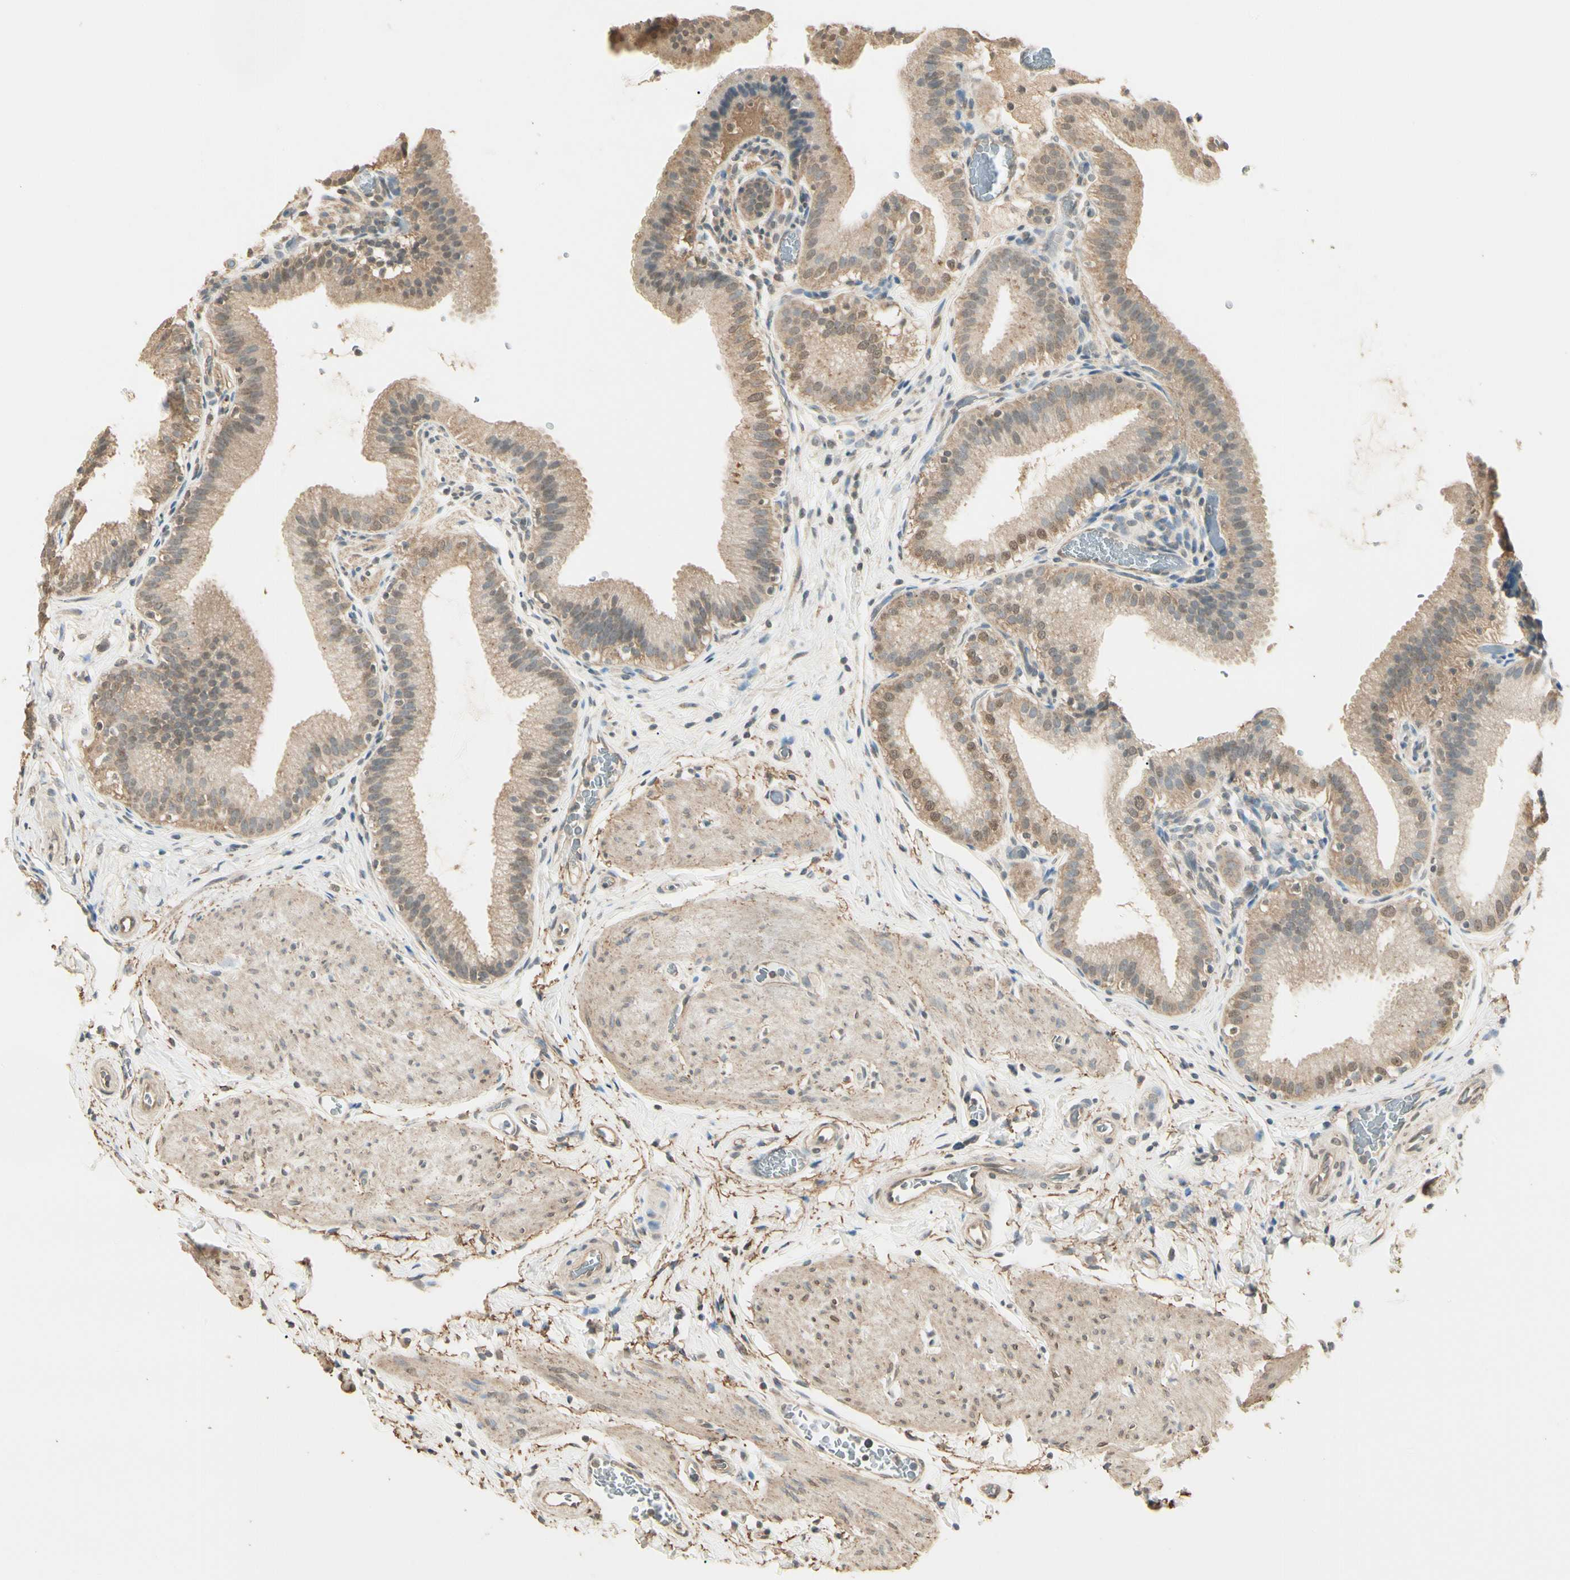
{"staining": {"intensity": "weak", "quantity": ">75%", "location": "cytoplasmic/membranous"}, "tissue": "gallbladder", "cell_type": "Glandular cells", "image_type": "normal", "snomed": [{"axis": "morphology", "description": "Normal tissue, NOS"}, {"axis": "topography", "description": "Gallbladder"}], "caption": "Glandular cells reveal low levels of weak cytoplasmic/membranous expression in approximately >75% of cells in benign gallbladder.", "gene": "SGCA", "patient": {"sex": "male", "age": 54}}